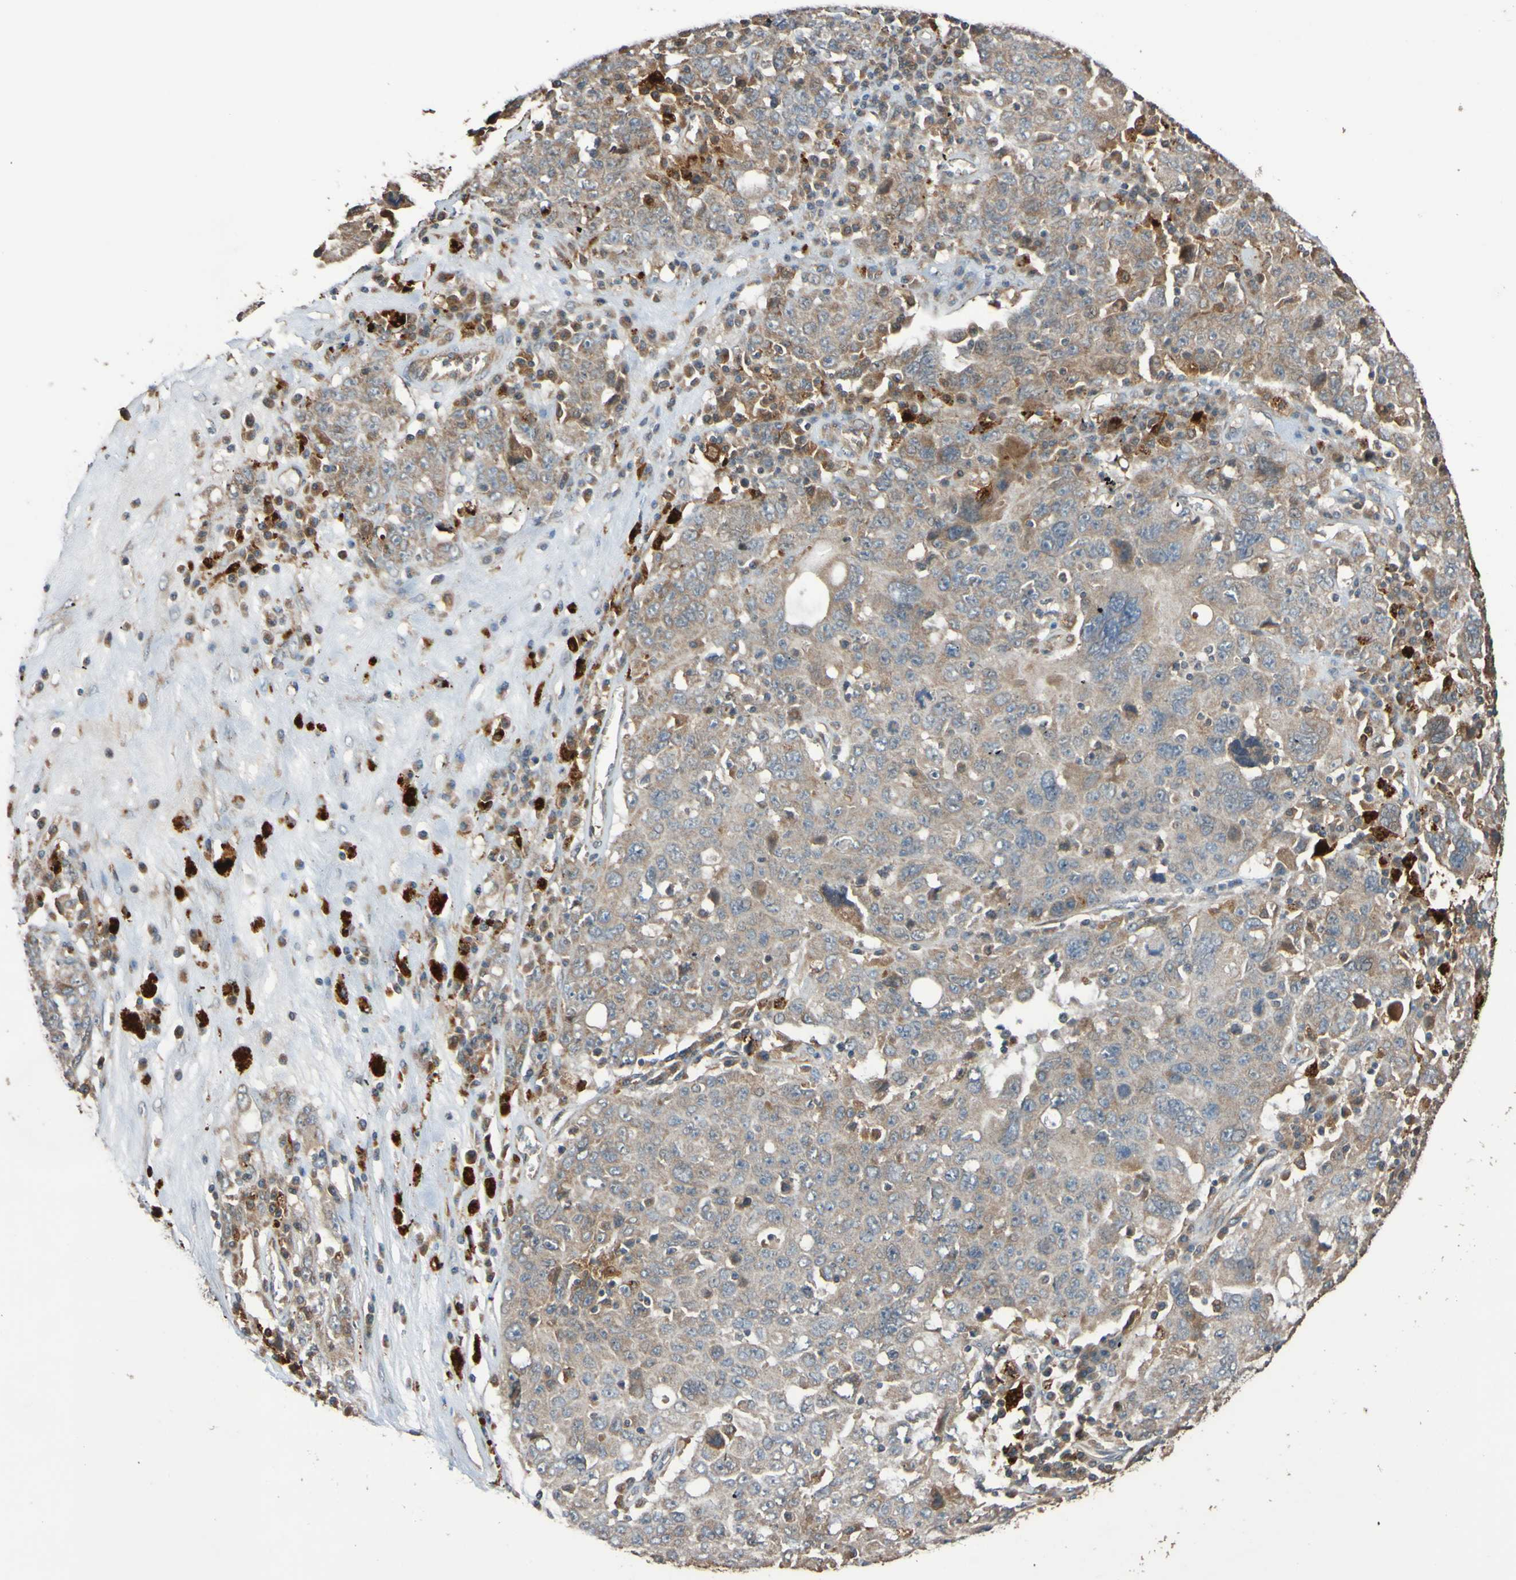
{"staining": {"intensity": "weak", "quantity": ">75%", "location": "cytoplasmic/membranous"}, "tissue": "ovarian cancer", "cell_type": "Tumor cells", "image_type": "cancer", "snomed": [{"axis": "morphology", "description": "Carcinoma, endometroid"}, {"axis": "topography", "description": "Ovary"}], "caption": "About >75% of tumor cells in ovarian endometroid carcinoma display weak cytoplasmic/membranous protein expression as visualized by brown immunohistochemical staining.", "gene": "UCN", "patient": {"sex": "female", "age": 62}}